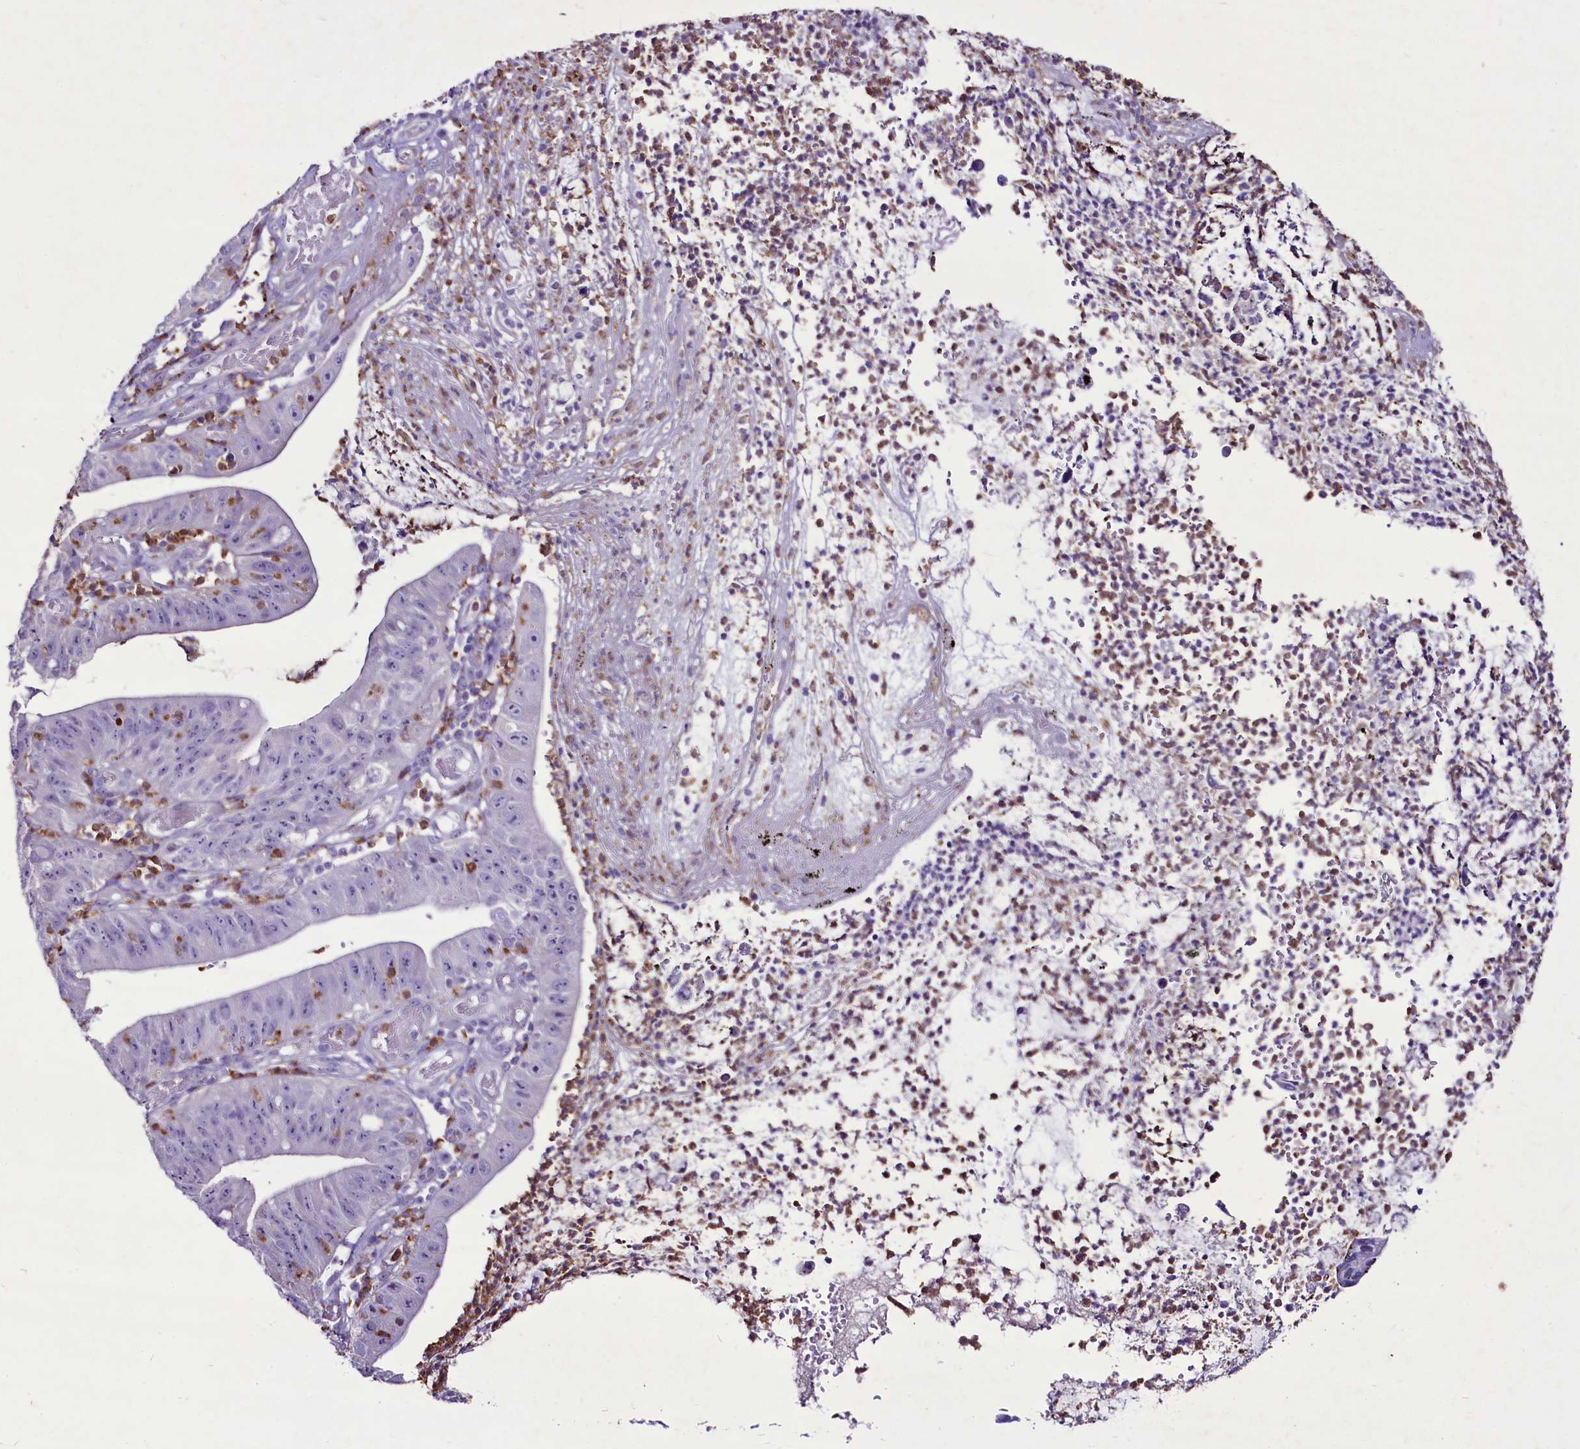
{"staining": {"intensity": "negative", "quantity": "none", "location": "none"}, "tissue": "stomach cancer", "cell_type": "Tumor cells", "image_type": "cancer", "snomed": [{"axis": "morphology", "description": "Adenocarcinoma, NOS"}, {"axis": "topography", "description": "Stomach"}], "caption": "This is a micrograph of IHC staining of stomach cancer, which shows no positivity in tumor cells.", "gene": "FAM209B", "patient": {"sex": "male", "age": 59}}